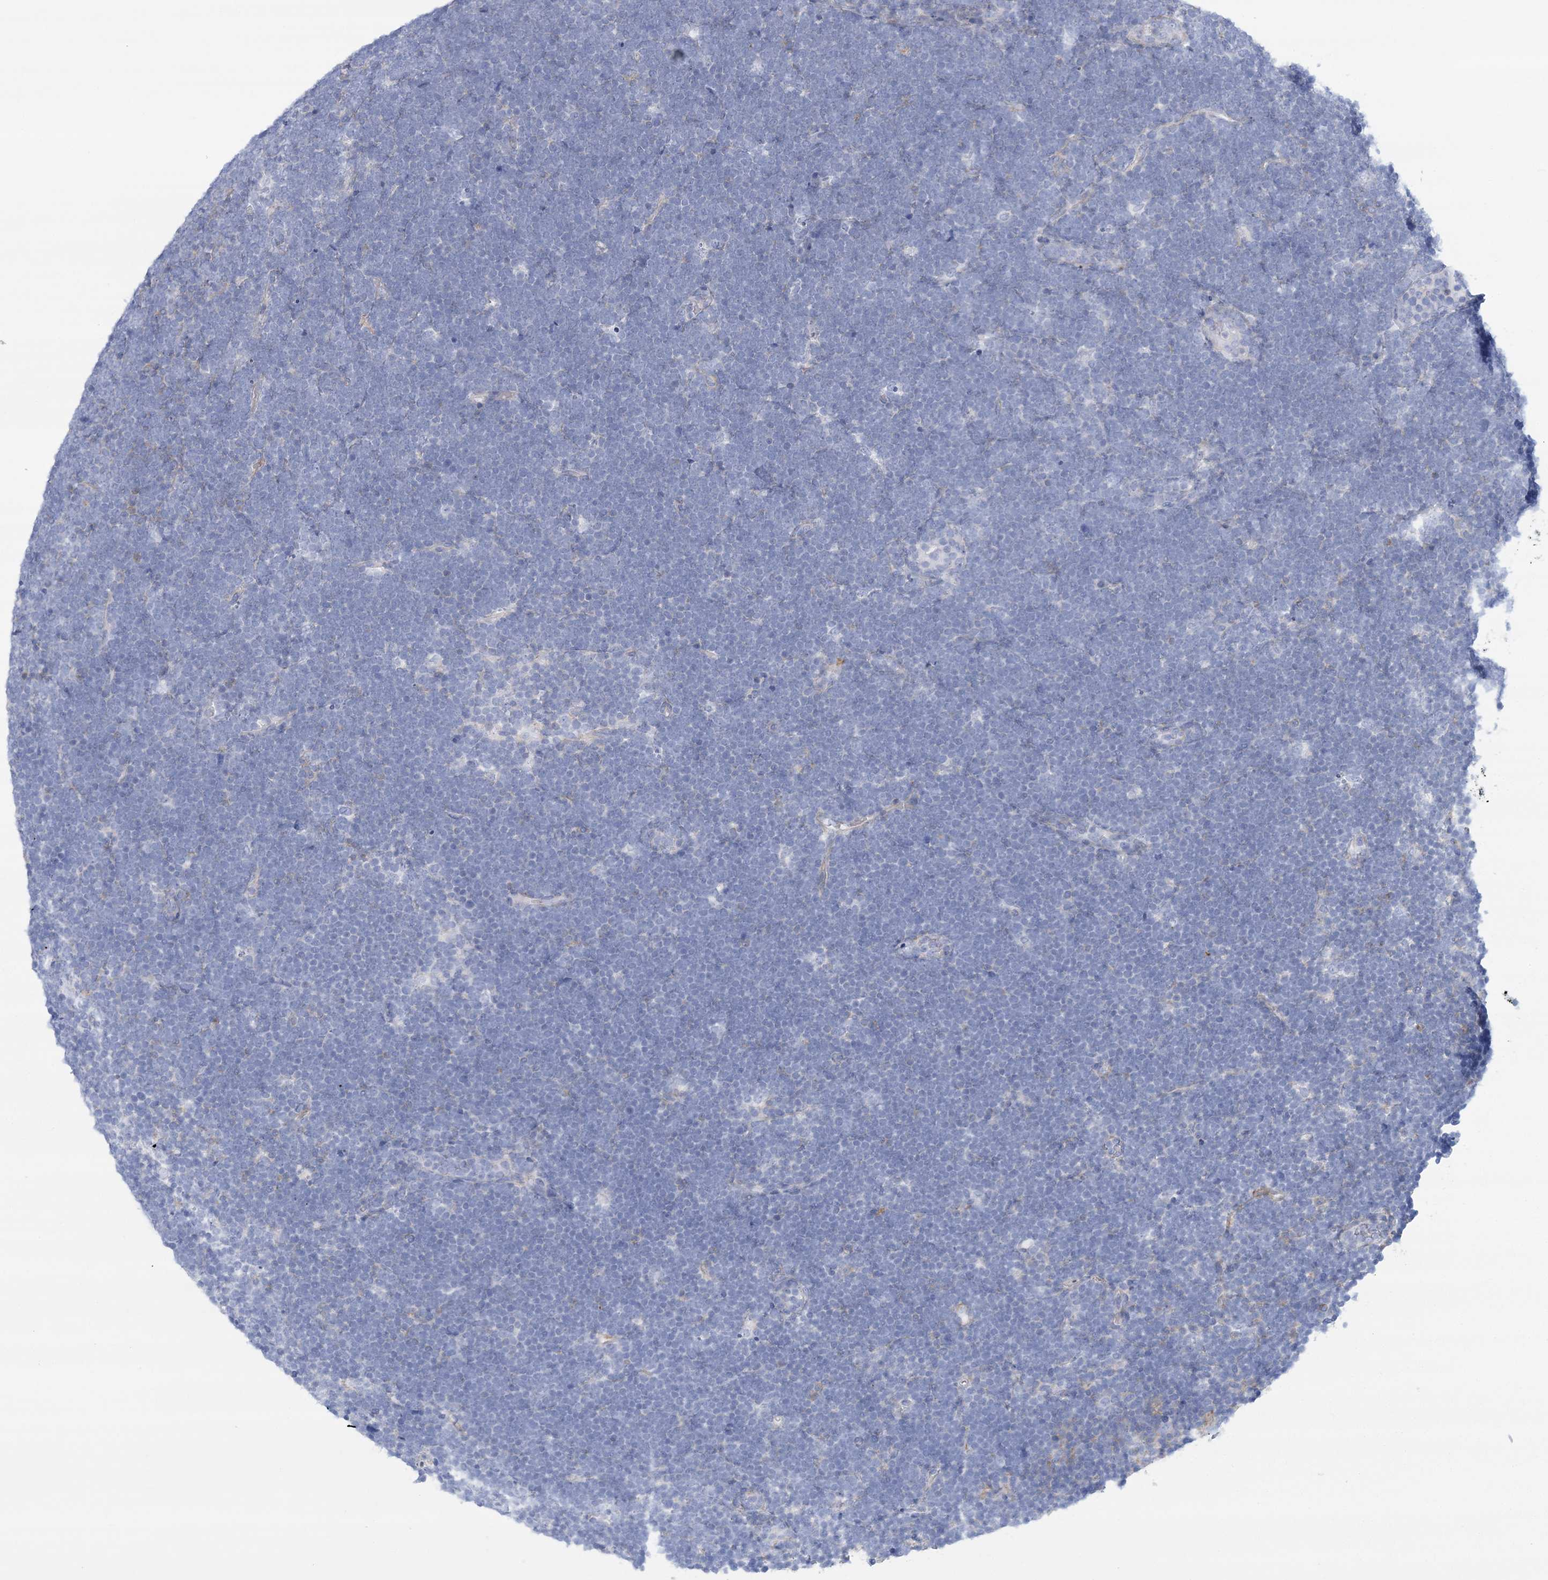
{"staining": {"intensity": "negative", "quantity": "none", "location": "none"}, "tissue": "lymphoma", "cell_type": "Tumor cells", "image_type": "cancer", "snomed": [{"axis": "morphology", "description": "Malignant lymphoma, non-Hodgkin's type, High grade"}, {"axis": "topography", "description": "Lymph node"}], "caption": "The micrograph reveals no staining of tumor cells in high-grade malignant lymphoma, non-Hodgkin's type. (Brightfield microscopy of DAB immunohistochemistry (IHC) at high magnification).", "gene": "C11orf21", "patient": {"sex": "male", "age": 13}}